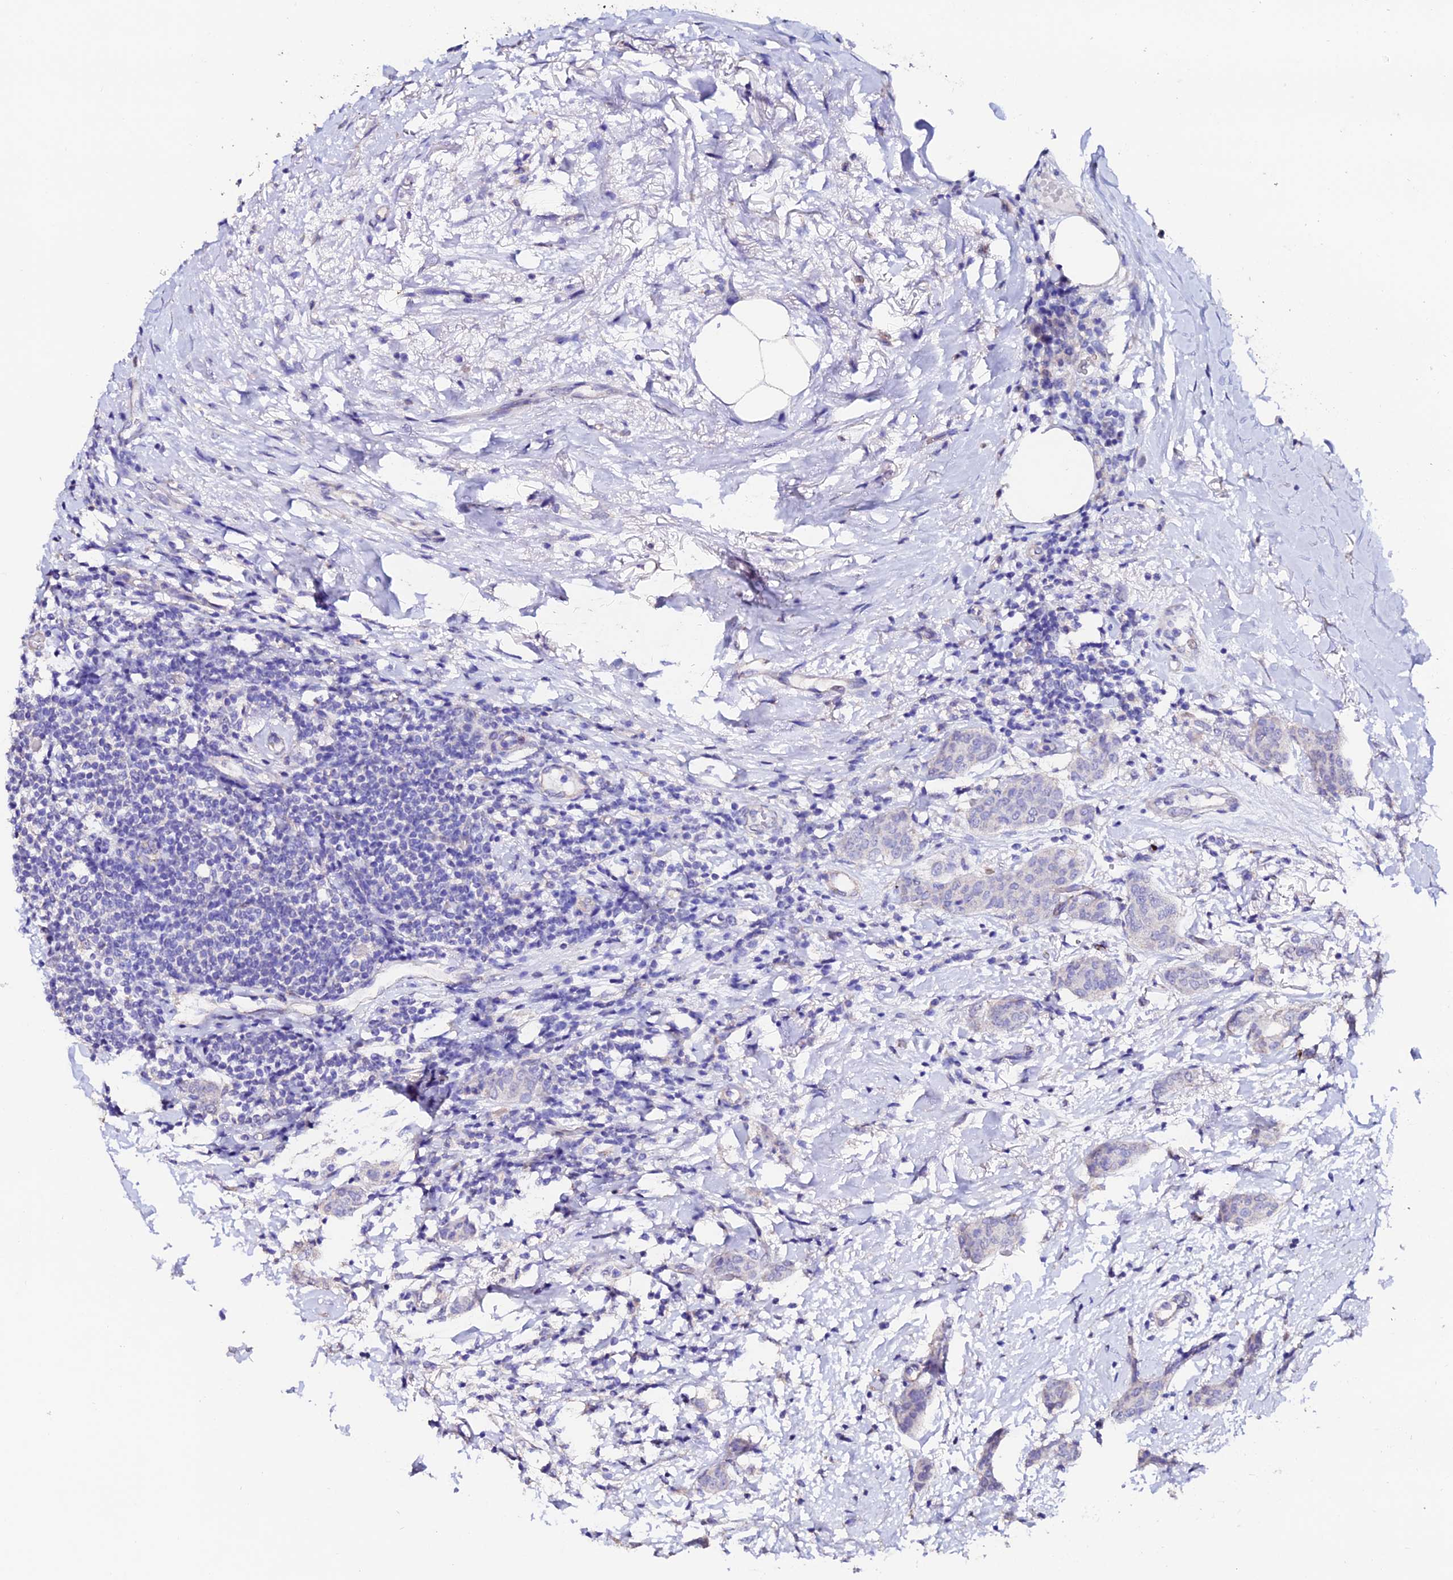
{"staining": {"intensity": "negative", "quantity": "none", "location": "none"}, "tissue": "breast cancer", "cell_type": "Tumor cells", "image_type": "cancer", "snomed": [{"axis": "morphology", "description": "Duct carcinoma"}, {"axis": "topography", "description": "Breast"}], "caption": "Tumor cells show no significant protein staining in breast cancer.", "gene": "ESM1", "patient": {"sex": "female", "age": 72}}